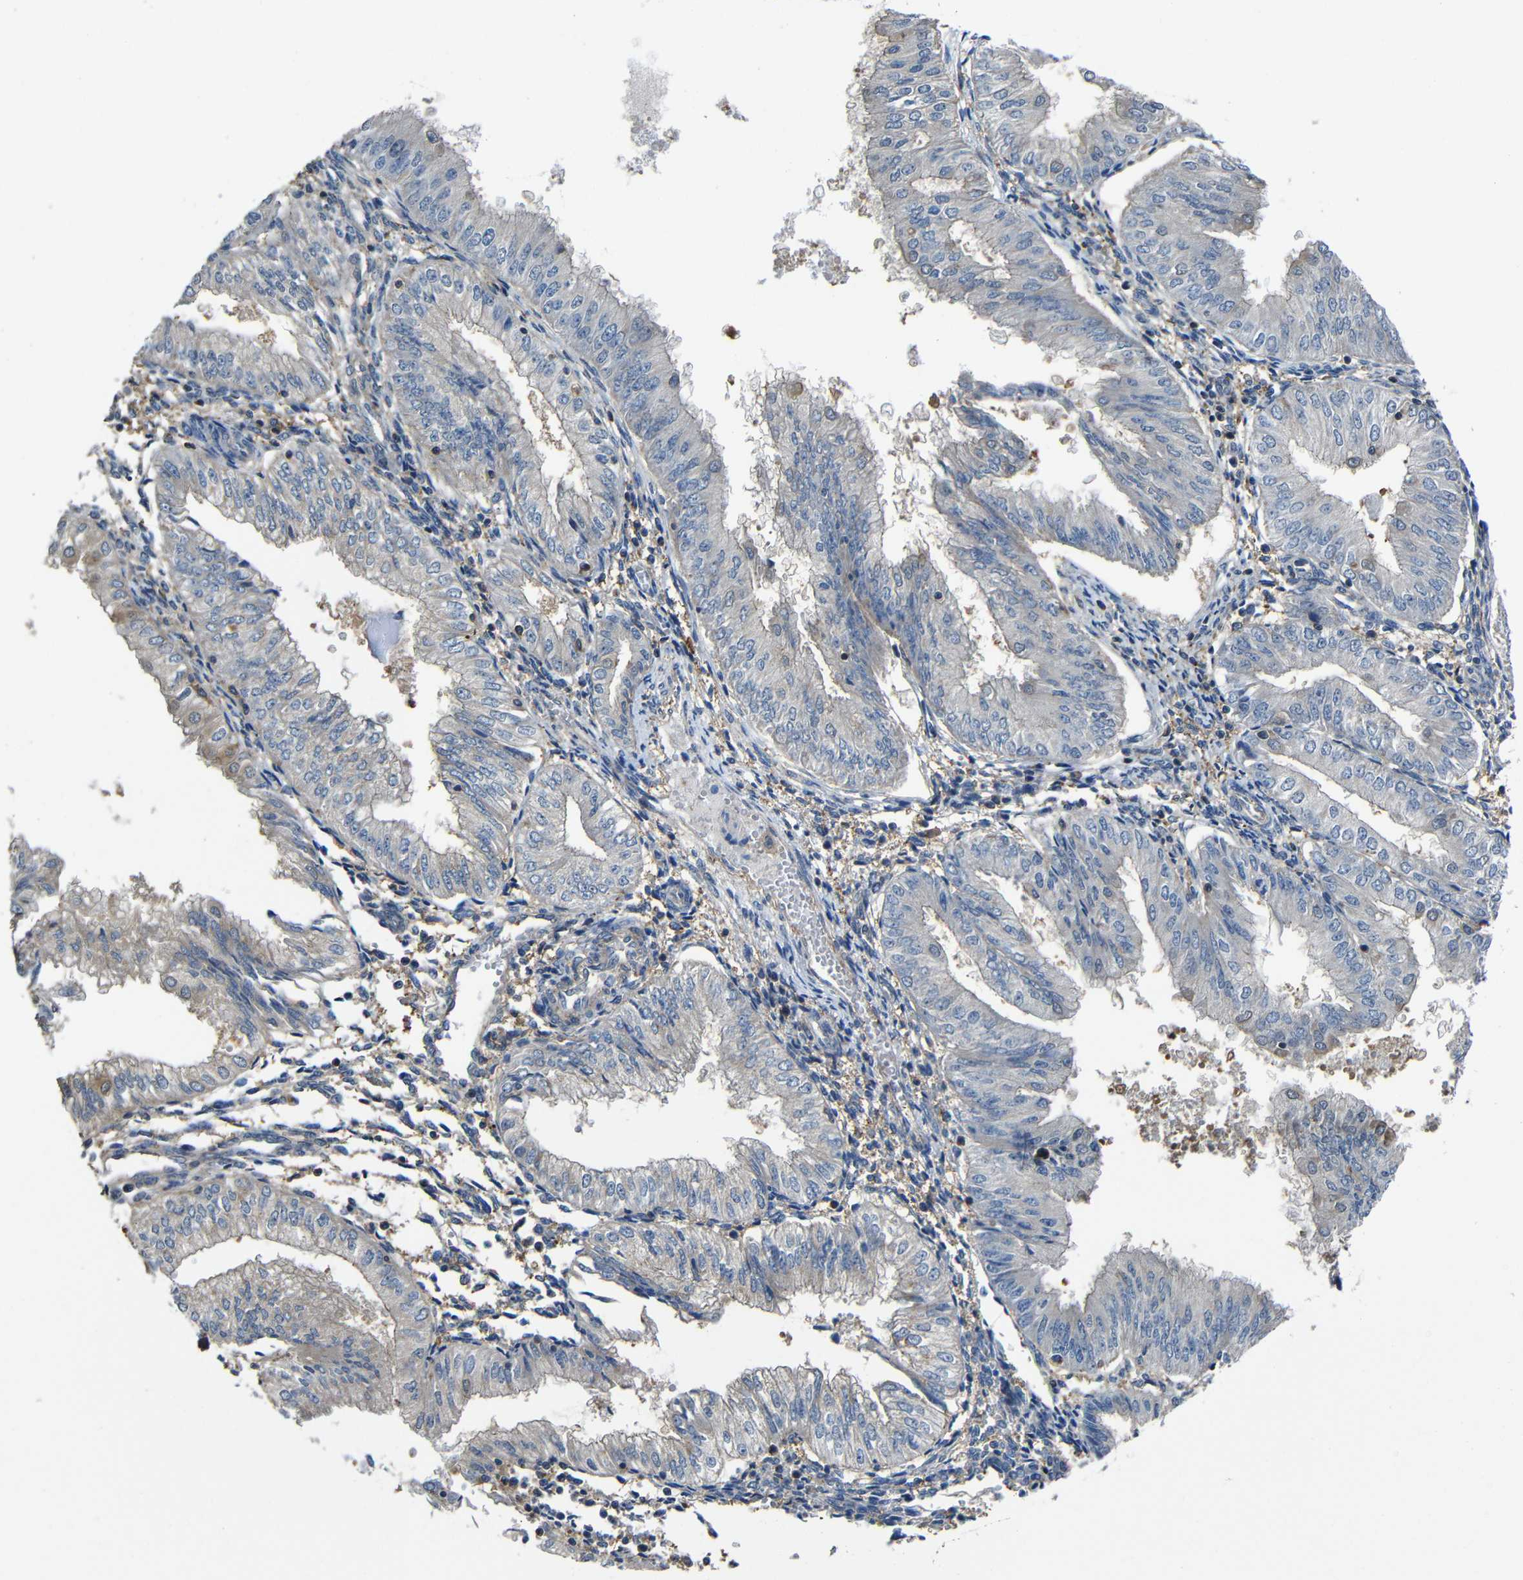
{"staining": {"intensity": "weak", "quantity": "<25%", "location": "cytoplasmic/membranous"}, "tissue": "endometrial cancer", "cell_type": "Tumor cells", "image_type": "cancer", "snomed": [{"axis": "morphology", "description": "Adenocarcinoma, NOS"}, {"axis": "topography", "description": "Endometrium"}], "caption": "DAB immunohistochemical staining of human endometrial cancer displays no significant staining in tumor cells.", "gene": "GDI1", "patient": {"sex": "female", "age": 53}}